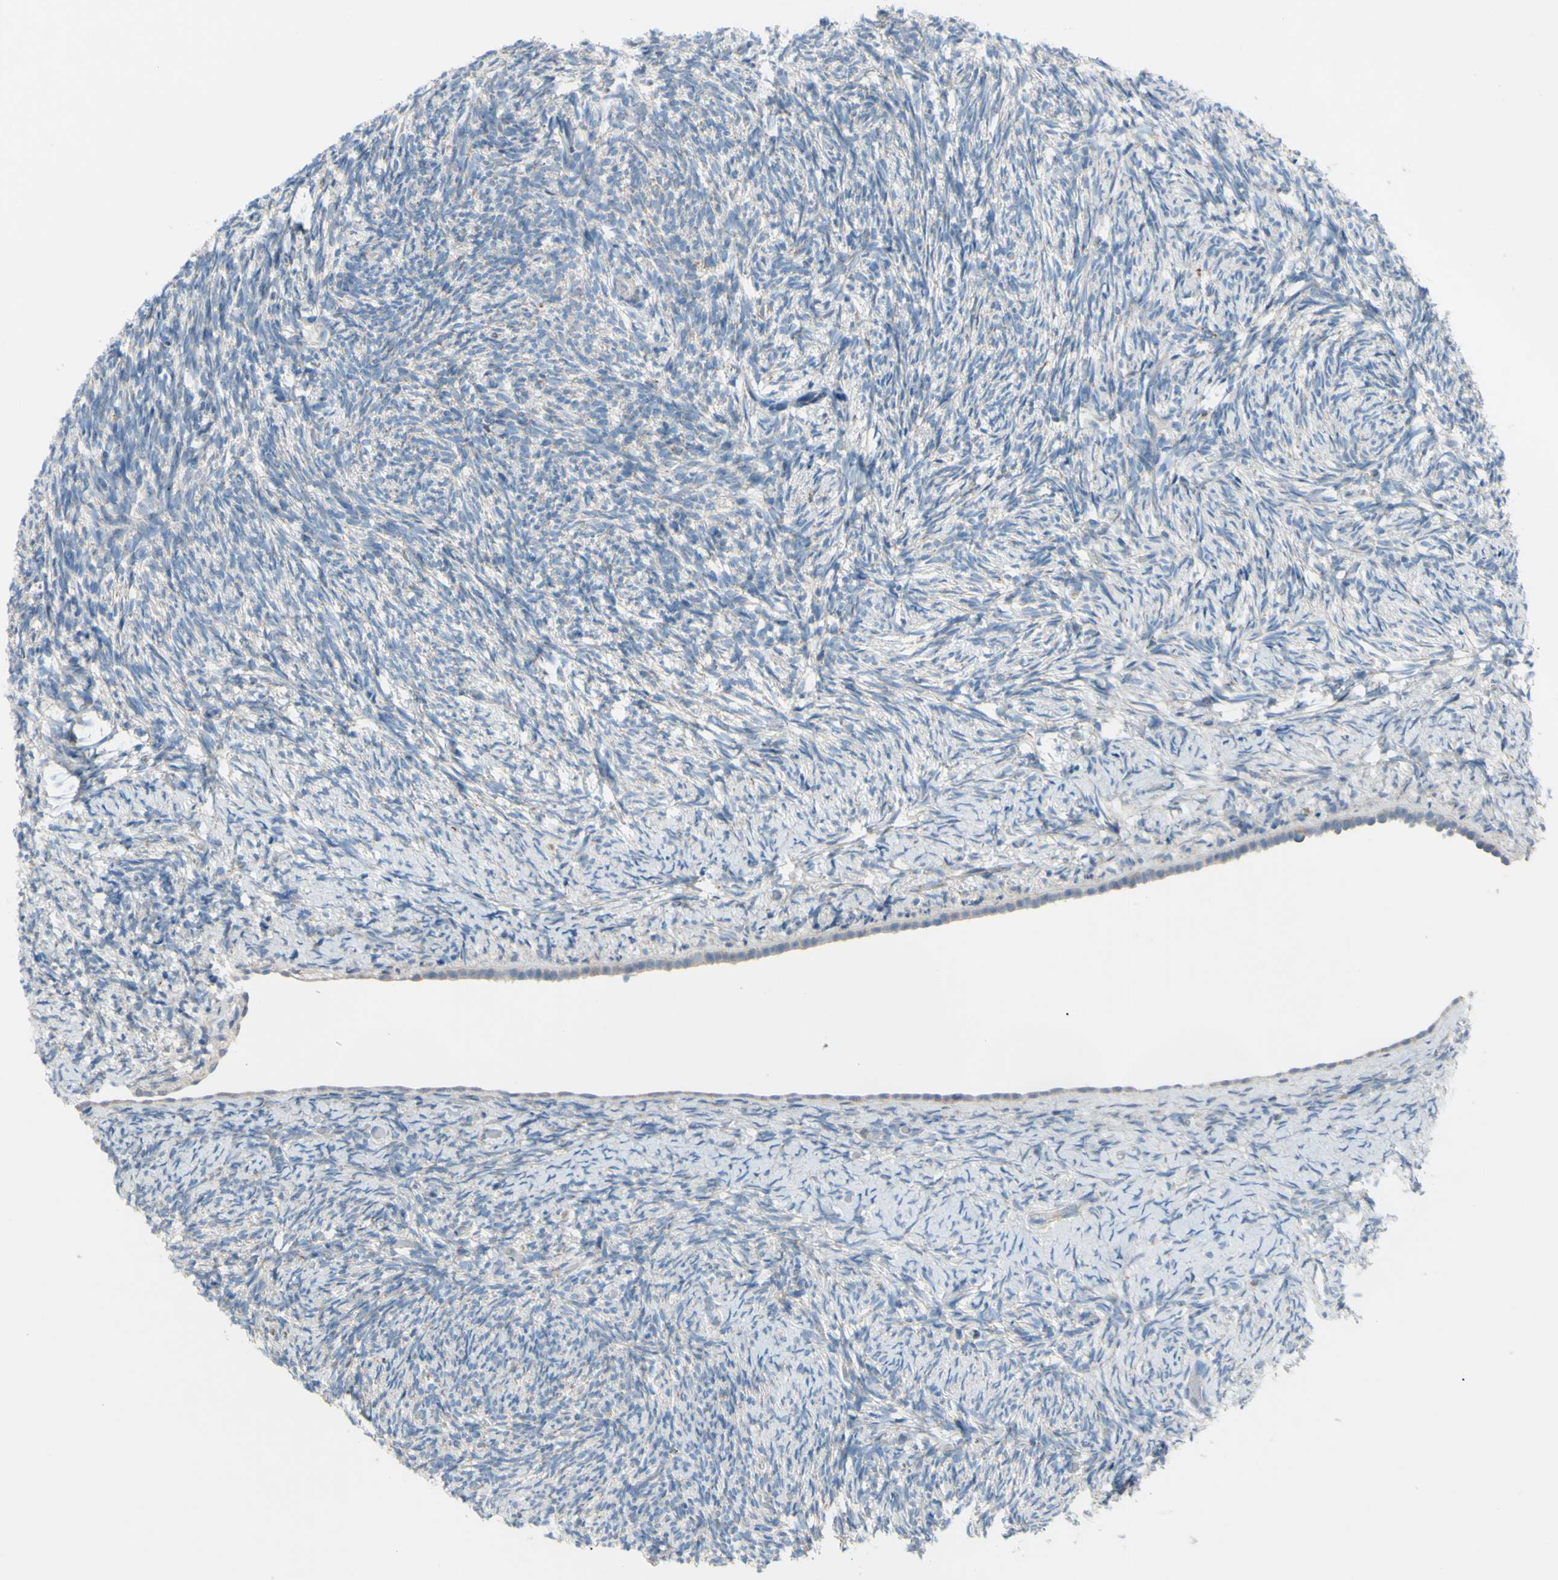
{"staining": {"intensity": "weak", "quantity": ">75%", "location": "cytoplasmic/membranous"}, "tissue": "ovary", "cell_type": "Follicle cells", "image_type": "normal", "snomed": [{"axis": "morphology", "description": "Normal tissue, NOS"}, {"axis": "topography", "description": "Ovary"}], "caption": "This is a micrograph of IHC staining of unremarkable ovary, which shows weak expression in the cytoplasmic/membranous of follicle cells.", "gene": "GLT8D1", "patient": {"sex": "female", "age": 60}}